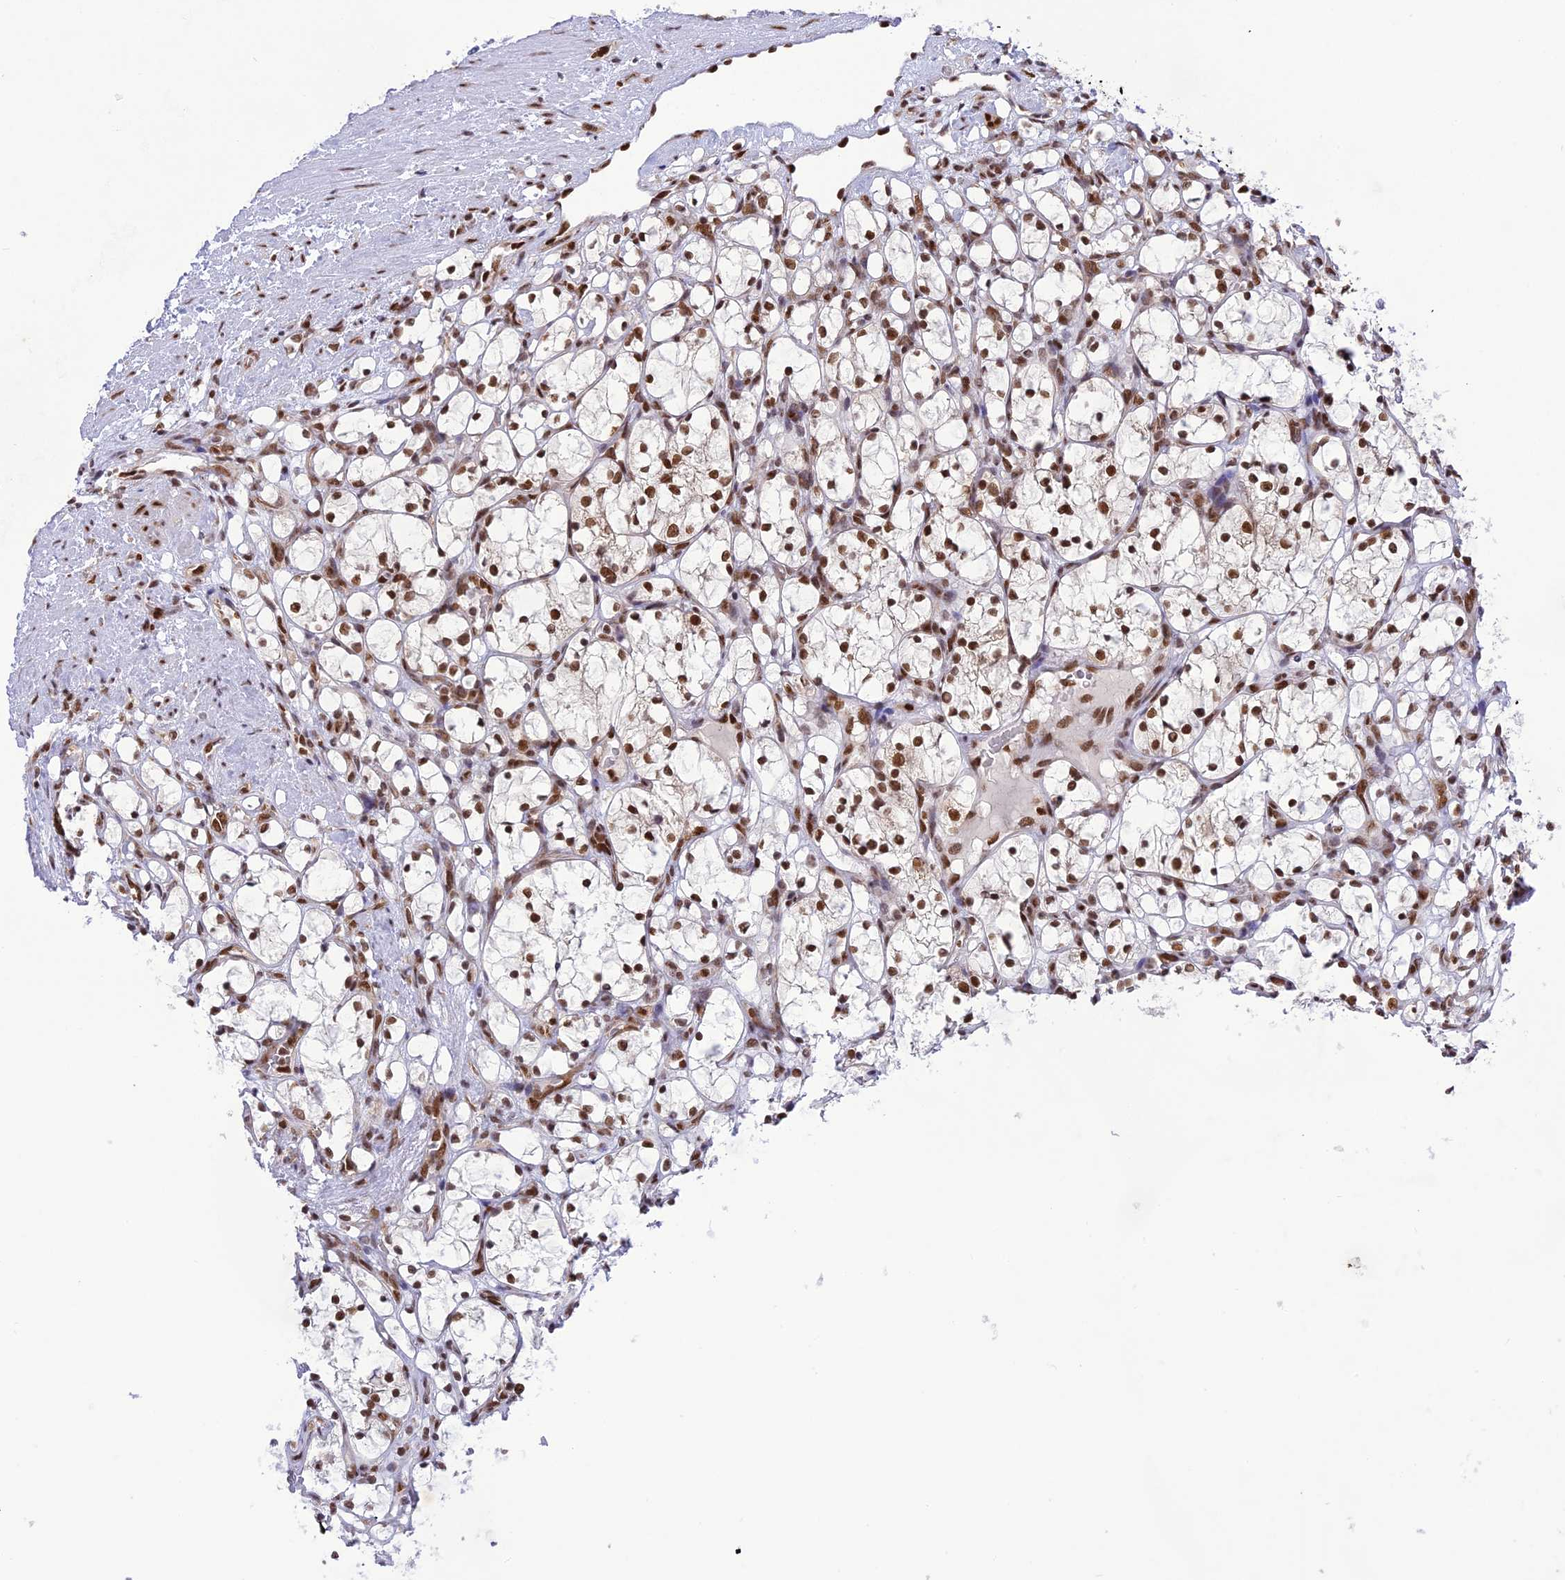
{"staining": {"intensity": "strong", "quantity": ">75%", "location": "nuclear"}, "tissue": "renal cancer", "cell_type": "Tumor cells", "image_type": "cancer", "snomed": [{"axis": "morphology", "description": "Adenocarcinoma, NOS"}, {"axis": "topography", "description": "Kidney"}], "caption": "A photomicrograph of renal adenocarcinoma stained for a protein exhibits strong nuclear brown staining in tumor cells.", "gene": "DDX1", "patient": {"sex": "female", "age": 69}}